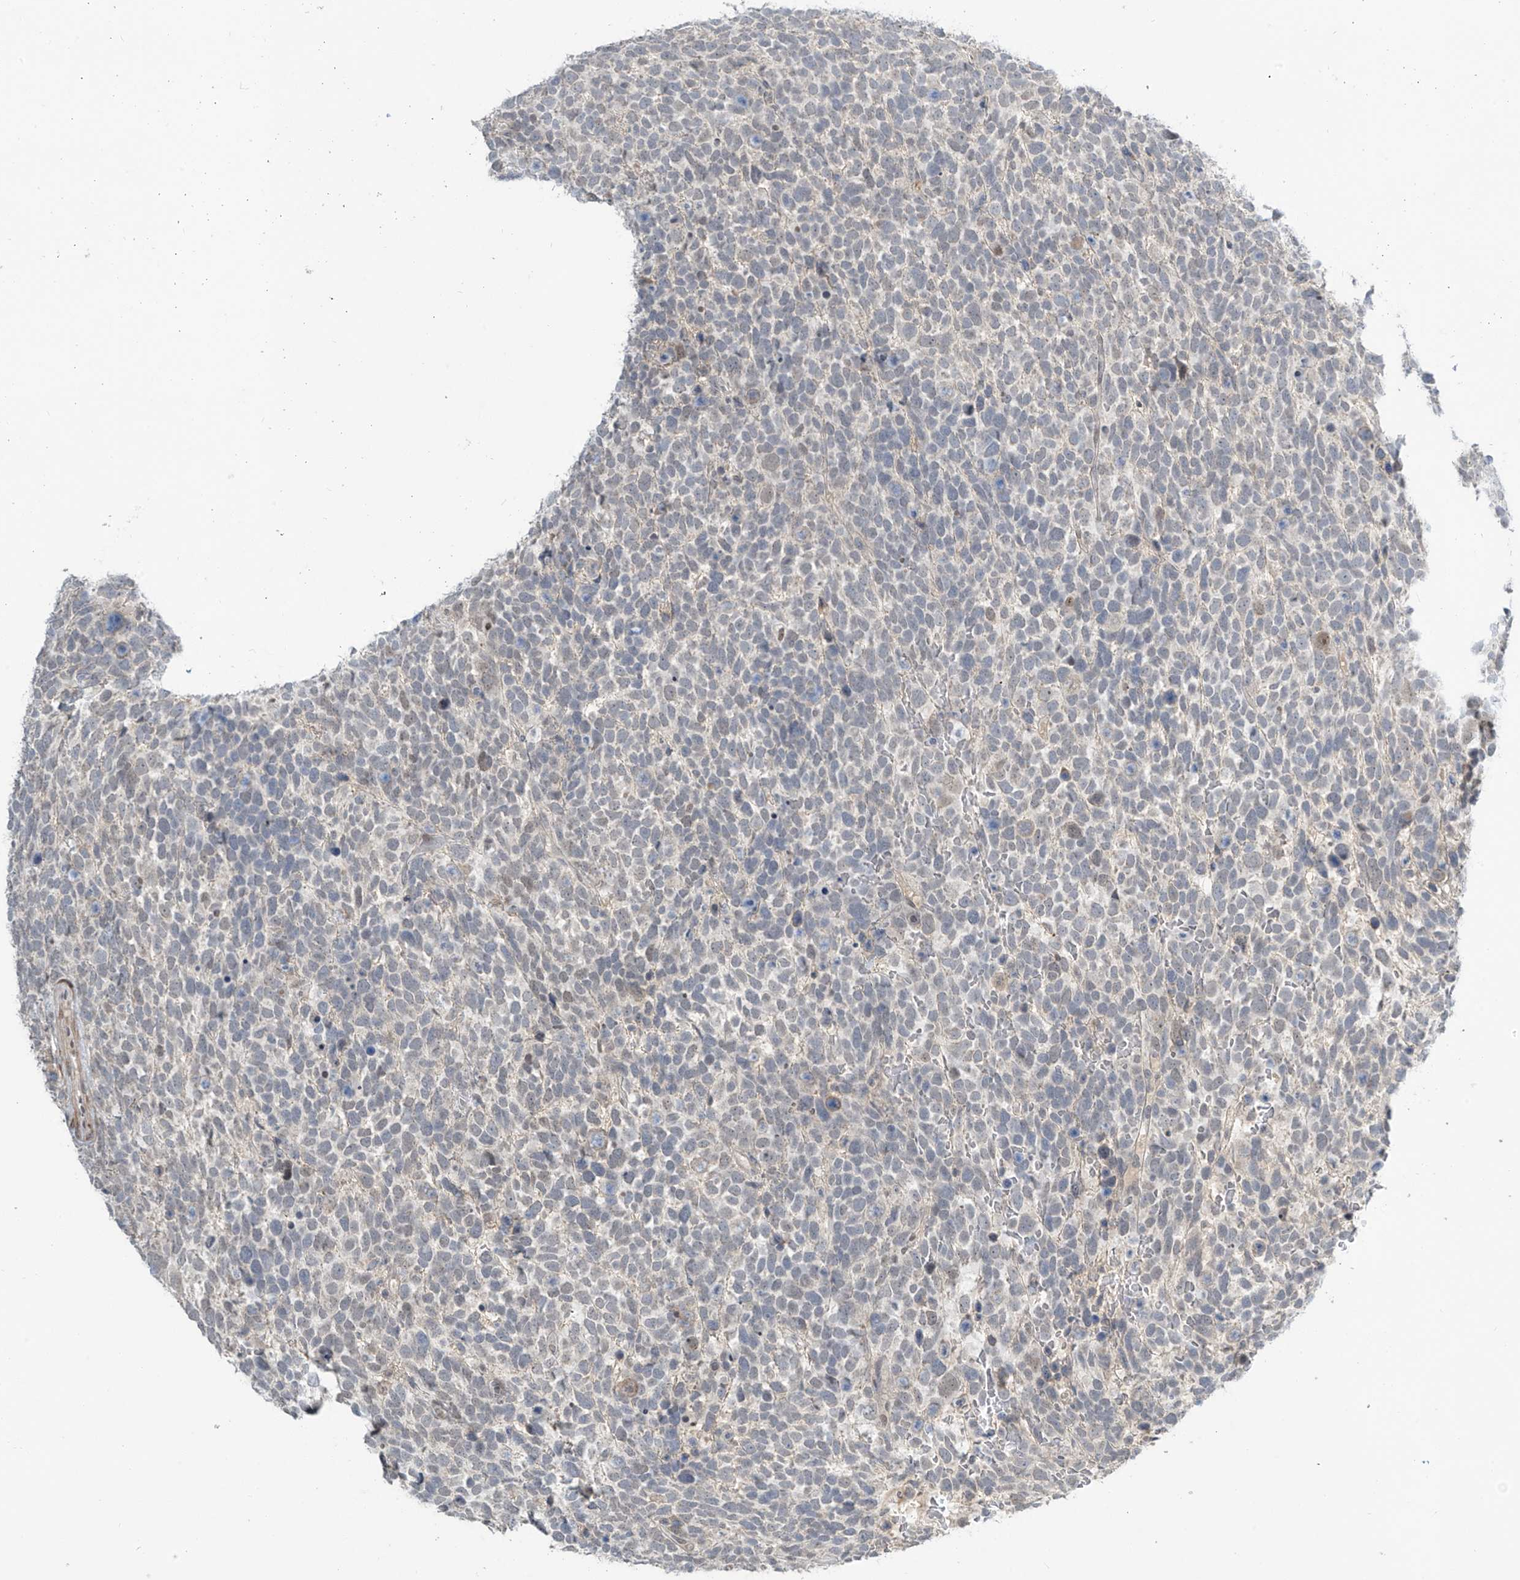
{"staining": {"intensity": "negative", "quantity": "none", "location": "none"}, "tissue": "urothelial cancer", "cell_type": "Tumor cells", "image_type": "cancer", "snomed": [{"axis": "morphology", "description": "Urothelial carcinoma, High grade"}, {"axis": "topography", "description": "Urinary bladder"}], "caption": "Immunohistochemical staining of urothelial carcinoma (high-grade) displays no significant staining in tumor cells.", "gene": "METAP1D", "patient": {"sex": "female", "age": 82}}